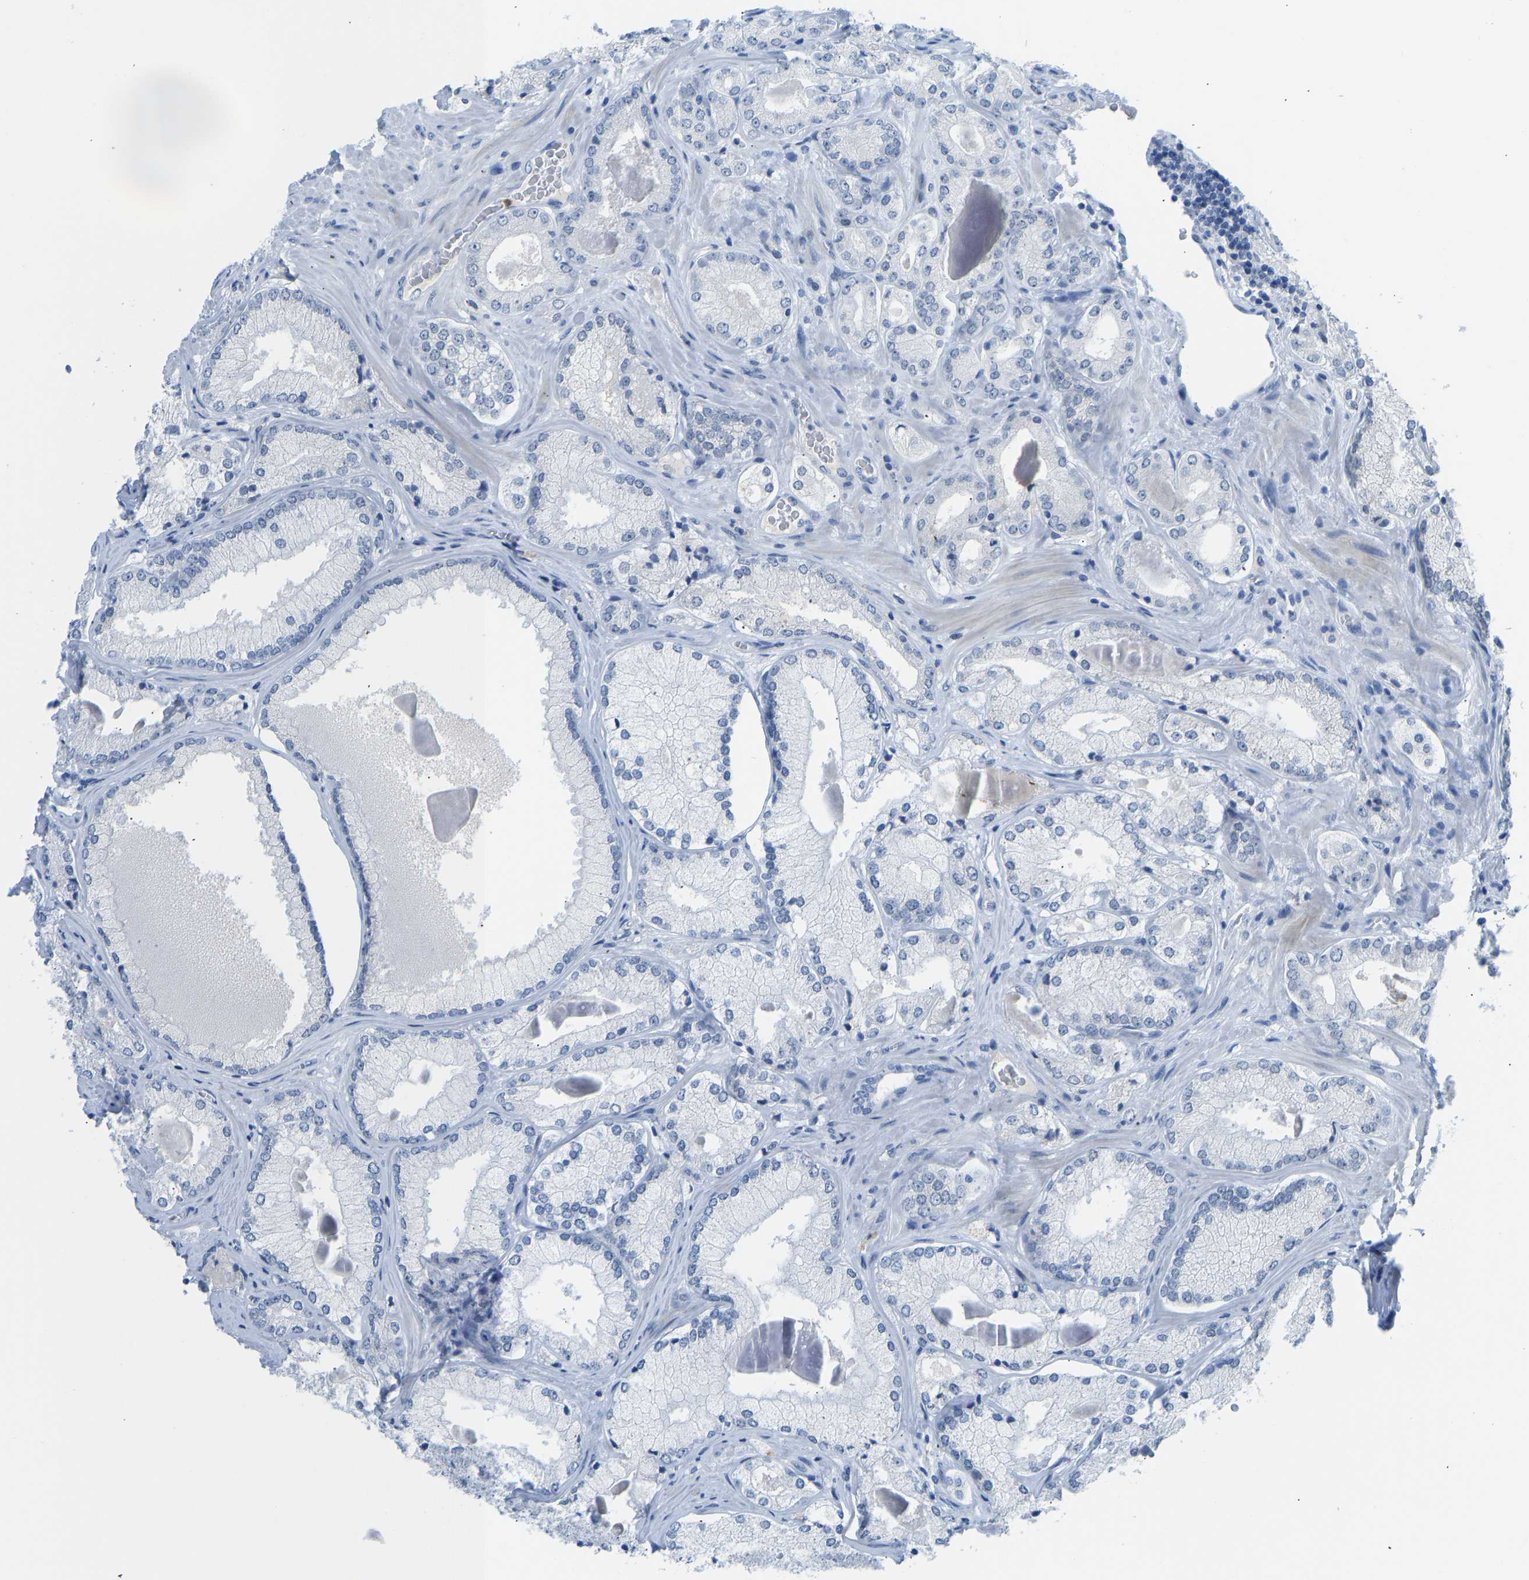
{"staining": {"intensity": "negative", "quantity": "none", "location": "none"}, "tissue": "prostate cancer", "cell_type": "Tumor cells", "image_type": "cancer", "snomed": [{"axis": "morphology", "description": "Adenocarcinoma, Low grade"}, {"axis": "topography", "description": "Prostate"}], "caption": "Prostate adenocarcinoma (low-grade) was stained to show a protein in brown. There is no significant expression in tumor cells.", "gene": "TXNDC2", "patient": {"sex": "male", "age": 65}}